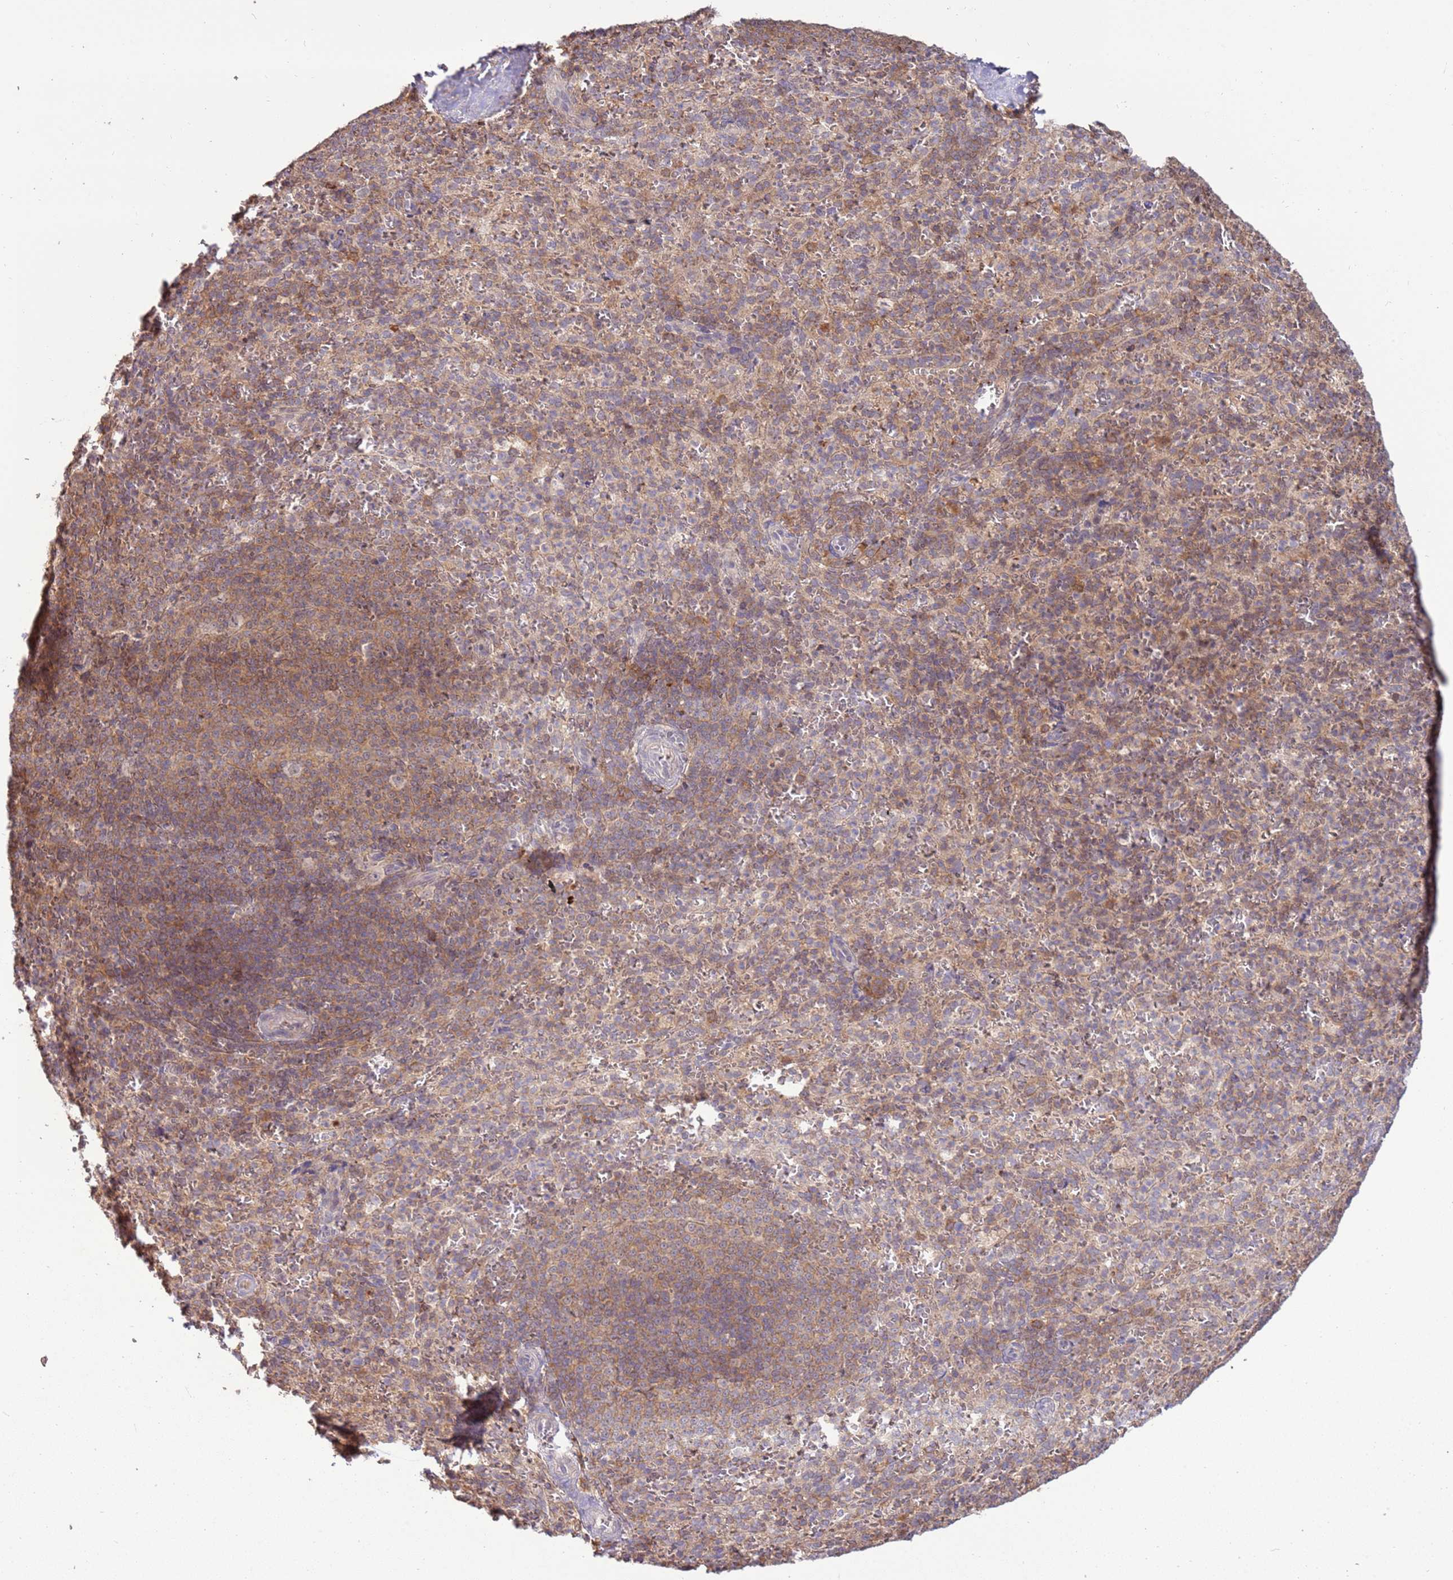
{"staining": {"intensity": "moderate", "quantity": "25%-75%", "location": "cytoplasmic/membranous"}, "tissue": "spleen", "cell_type": "Cells in red pulp", "image_type": "normal", "snomed": [{"axis": "morphology", "description": "Normal tissue, NOS"}, {"axis": "topography", "description": "Spleen"}], "caption": "High-power microscopy captured an immunohistochemistry micrograph of benign spleen, revealing moderate cytoplasmic/membranous staining in about 25%-75% of cells in red pulp.", "gene": "ZNF624", "patient": {"sex": "female", "age": 21}}